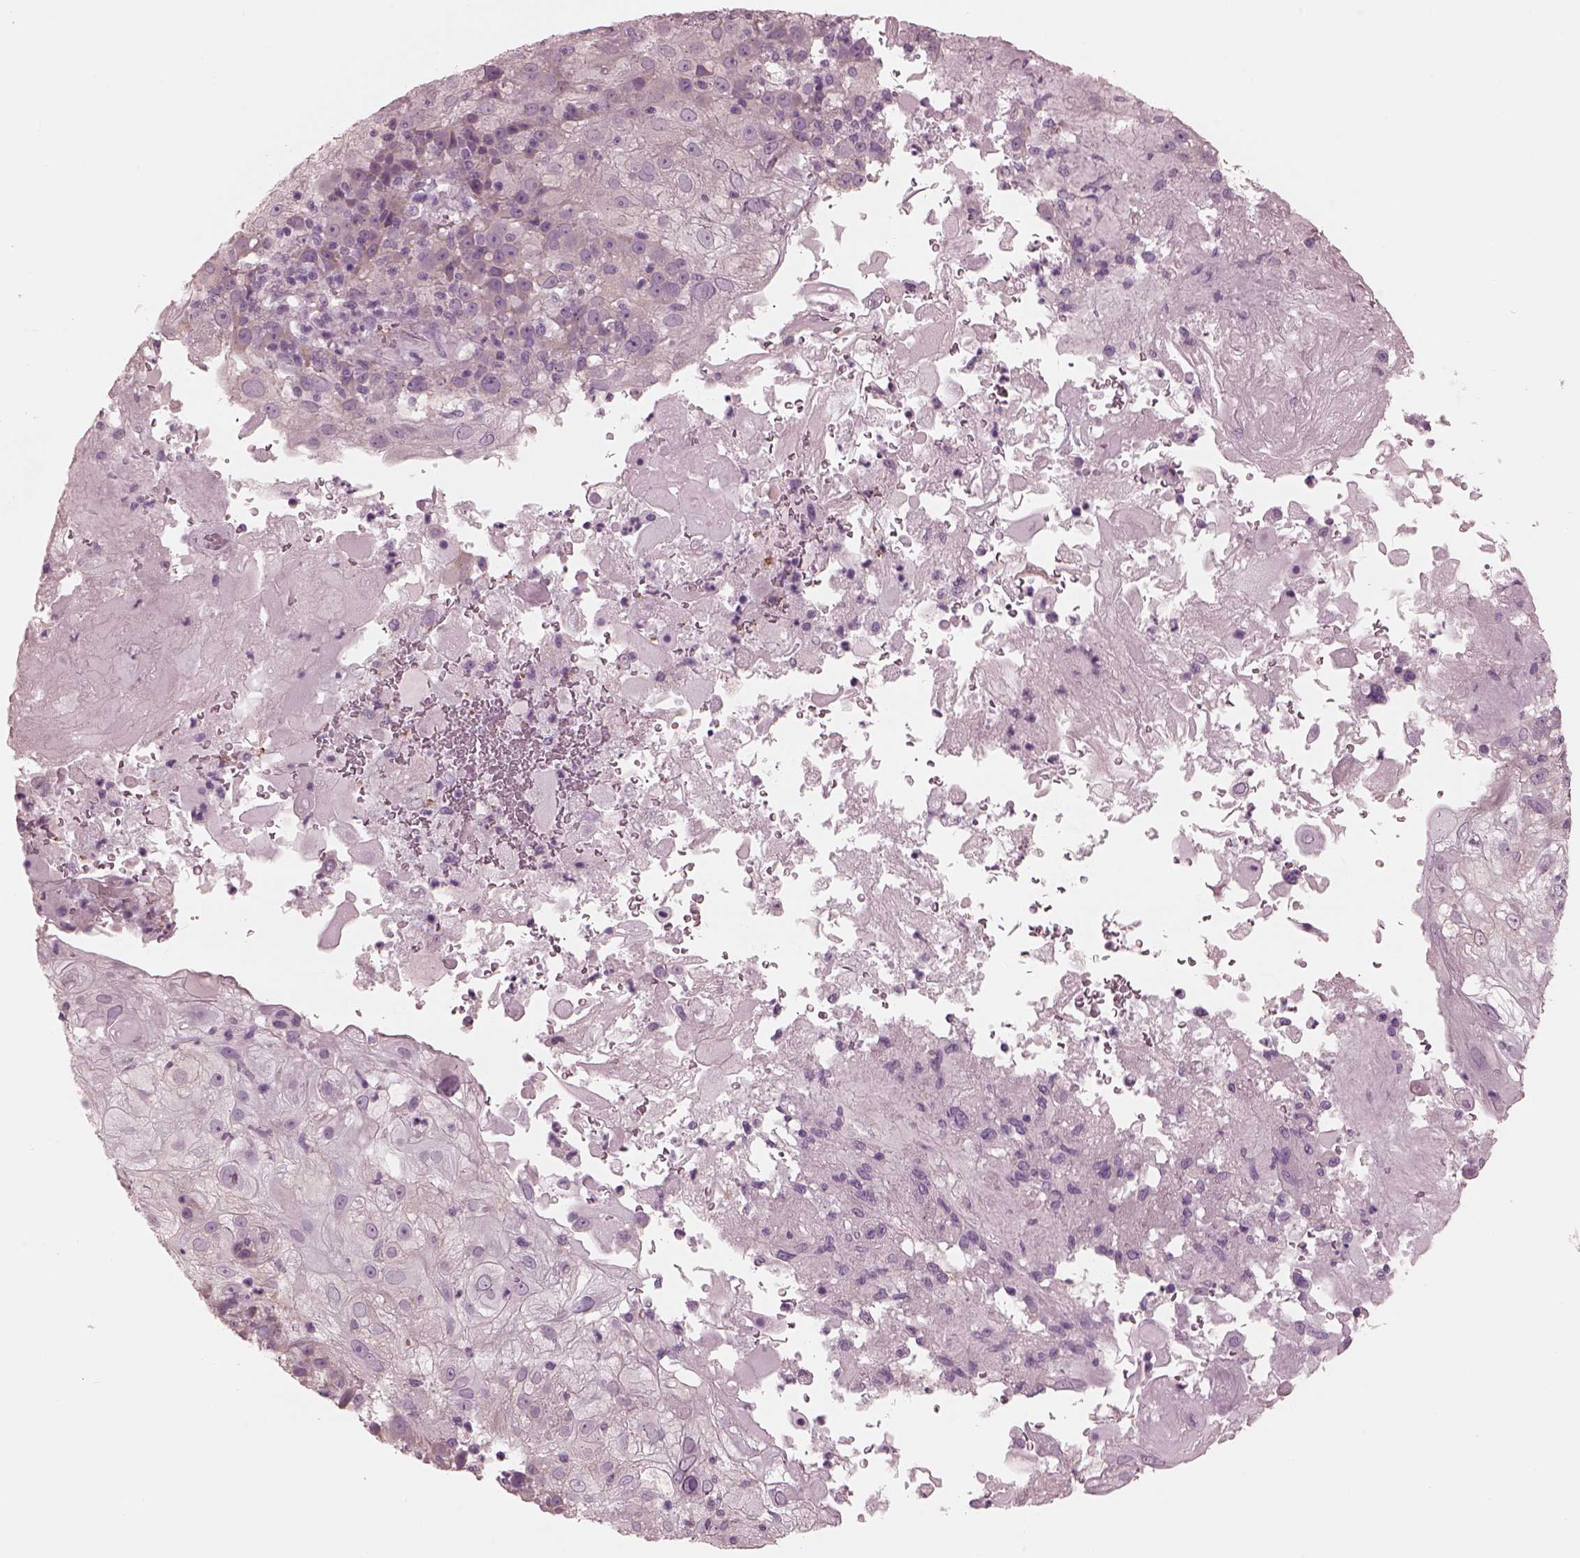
{"staining": {"intensity": "negative", "quantity": "none", "location": "none"}, "tissue": "skin cancer", "cell_type": "Tumor cells", "image_type": "cancer", "snomed": [{"axis": "morphology", "description": "Normal tissue, NOS"}, {"axis": "morphology", "description": "Squamous cell carcinoma, NOS"}, {"axis": "topography", "description": "Skin"}], "caption": "Immunohistochemistry (IHC) image of neoplastic tissue: squamous cell carcinoma (skin) stained with DAB shows no significant protein expression in tumor cells.", "gene": "EIF4E1B", "patient": {"sex": "female", "age": 83}}